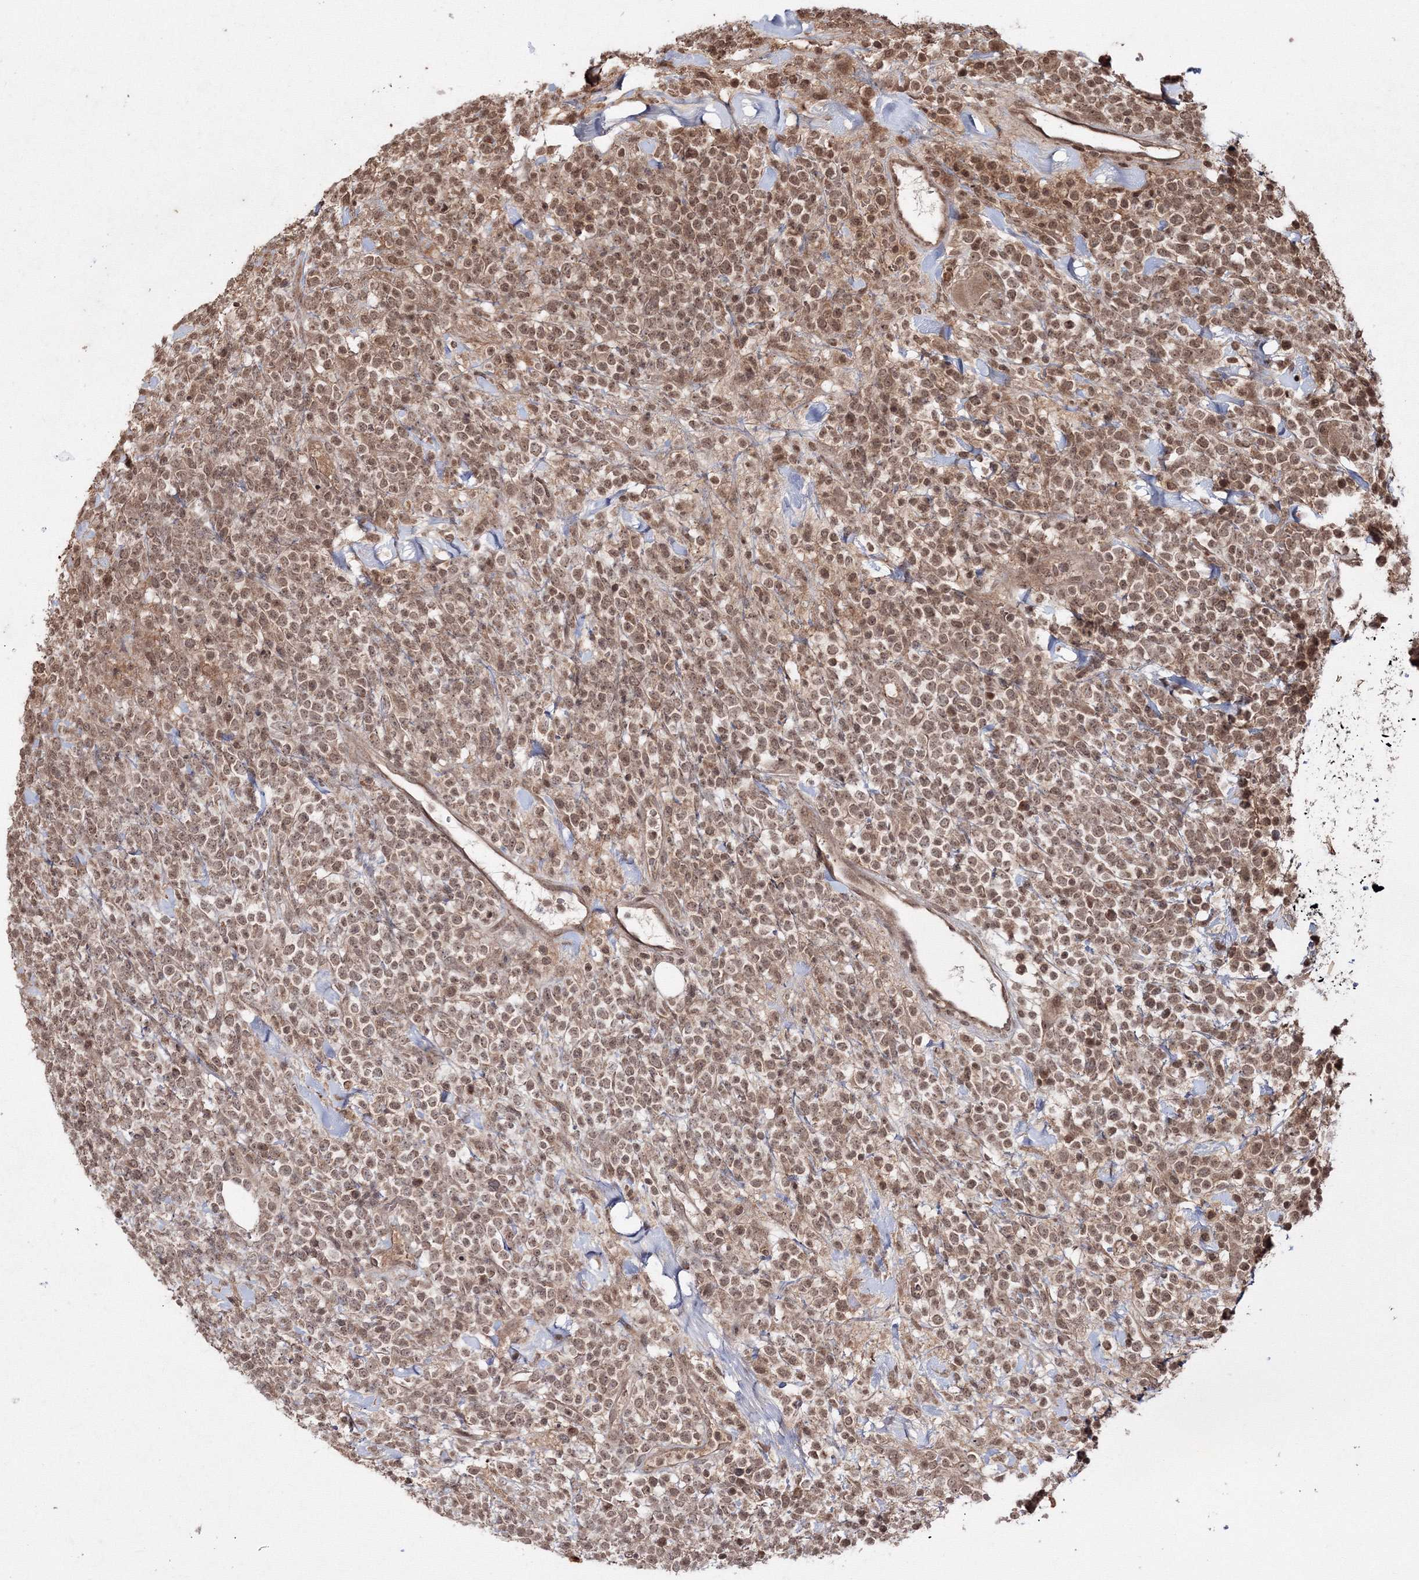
{"staining": {"intensity": "moderate", "quantity": ">75%", "location": "cytoplasmic/membranous,nuclear"}, "tissue": "lymphoma", "cell_type": "Tumor cells", "image_type": "cancer", "snomed": [{"axis": "morphology", "description": "Malignant lymphoma, non-Hodgkin's type, High grade"}, {"axis": "topography", "description": "Colon"}], "caption": "The histopathology image reveals immunohistochemical staining of high-grade malignant lymphoma, non-Hodgkin's type. There is moderate cytoplasmic/membranous and nuclear staining is present in approximately >75% of tumor cells.", "gene": "PEX13", "patient": {"sex": "female", "age": 53}}